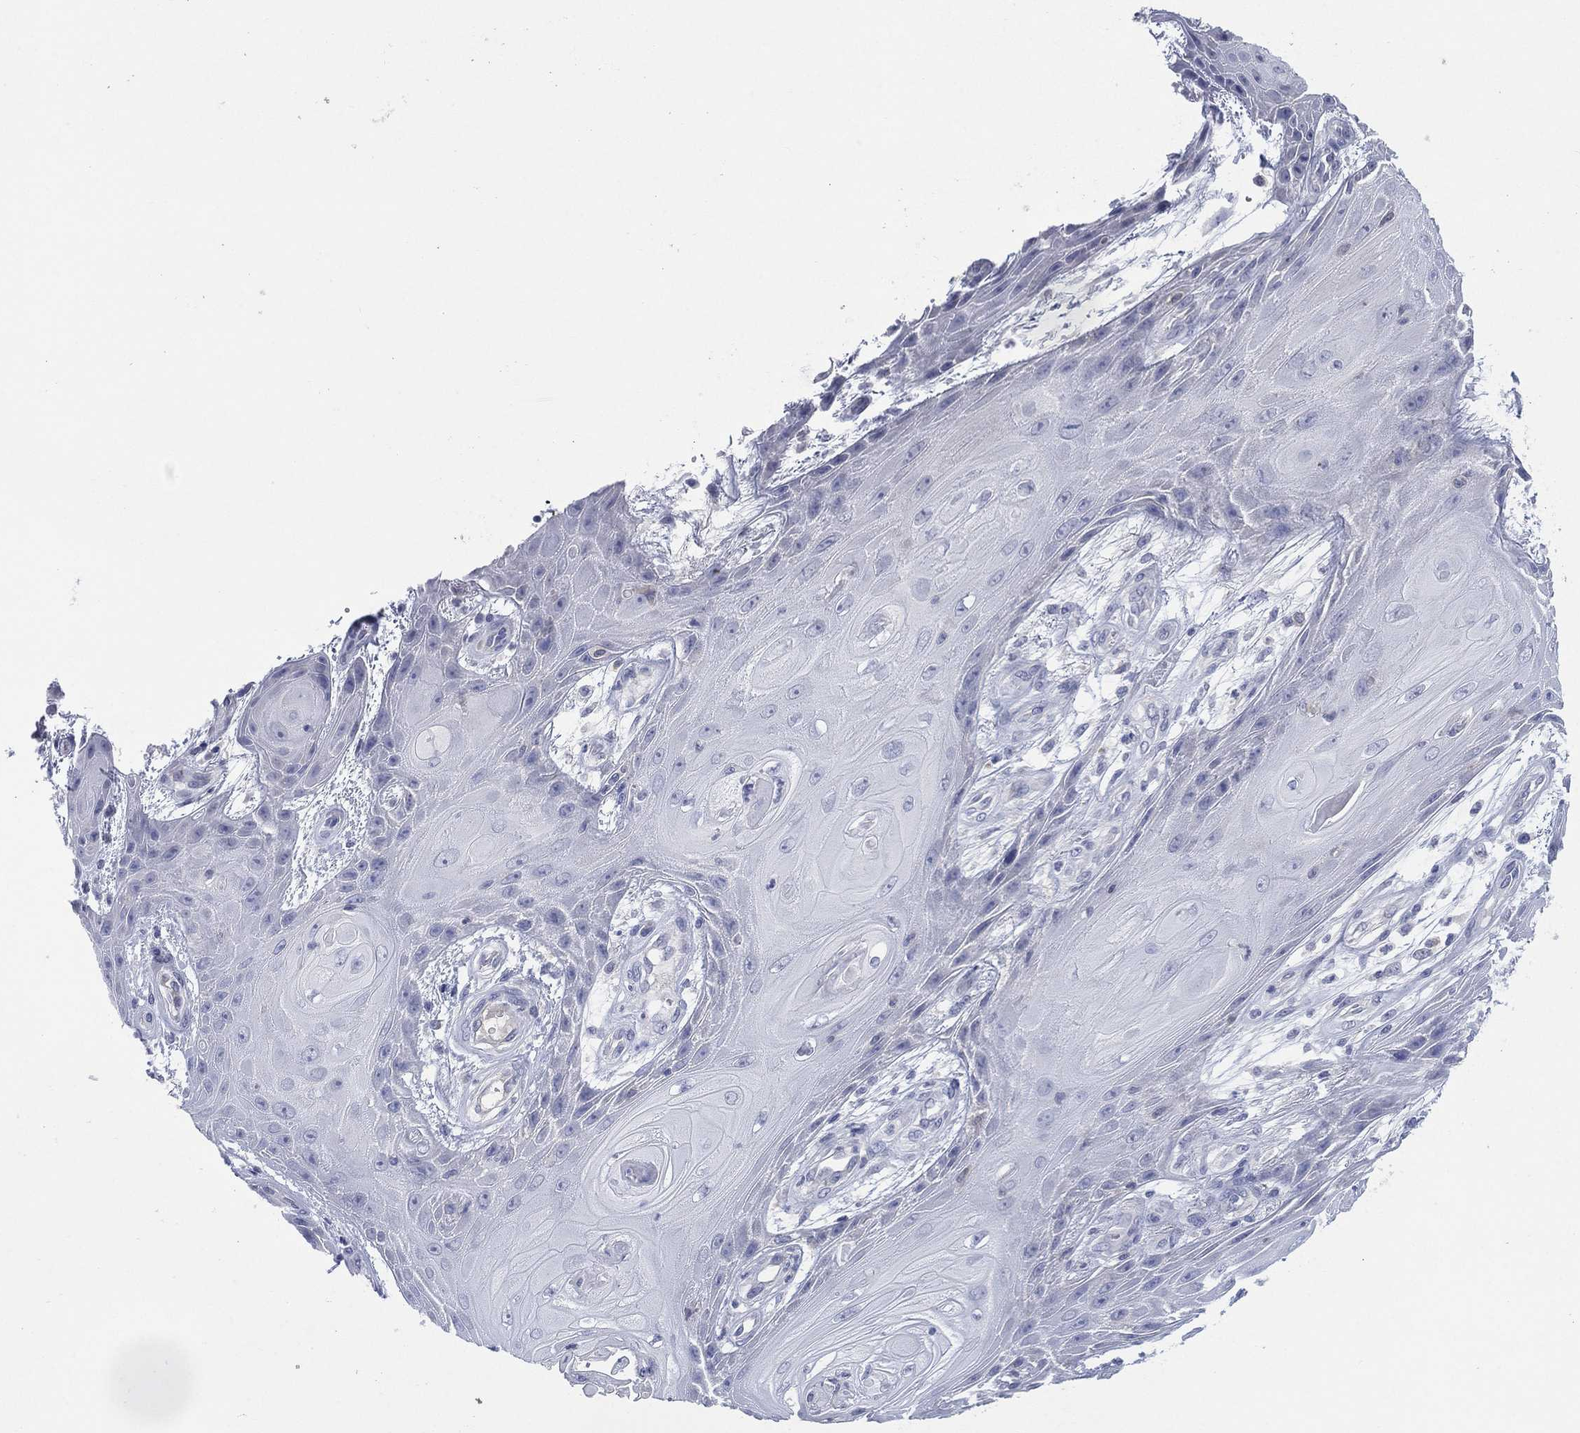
{"staining": {"intensity": "negative", "quantity": "none", "location": "none"}, "tissue": "skin cancer", "cell_type": "Tumor cells", "image_type": "cancer", "snomed": [{"axis": "morphology", "description": "Squamous cell carcinoma, NOS"}, {"axis": "topography", "description": "Skin"}], "caption": "IHC of skin cancer (squamous cell carcinoma) displays no staining in tumor cells.", "gene": "KRT35", "patient": {"sex": "male", "age": 62}}